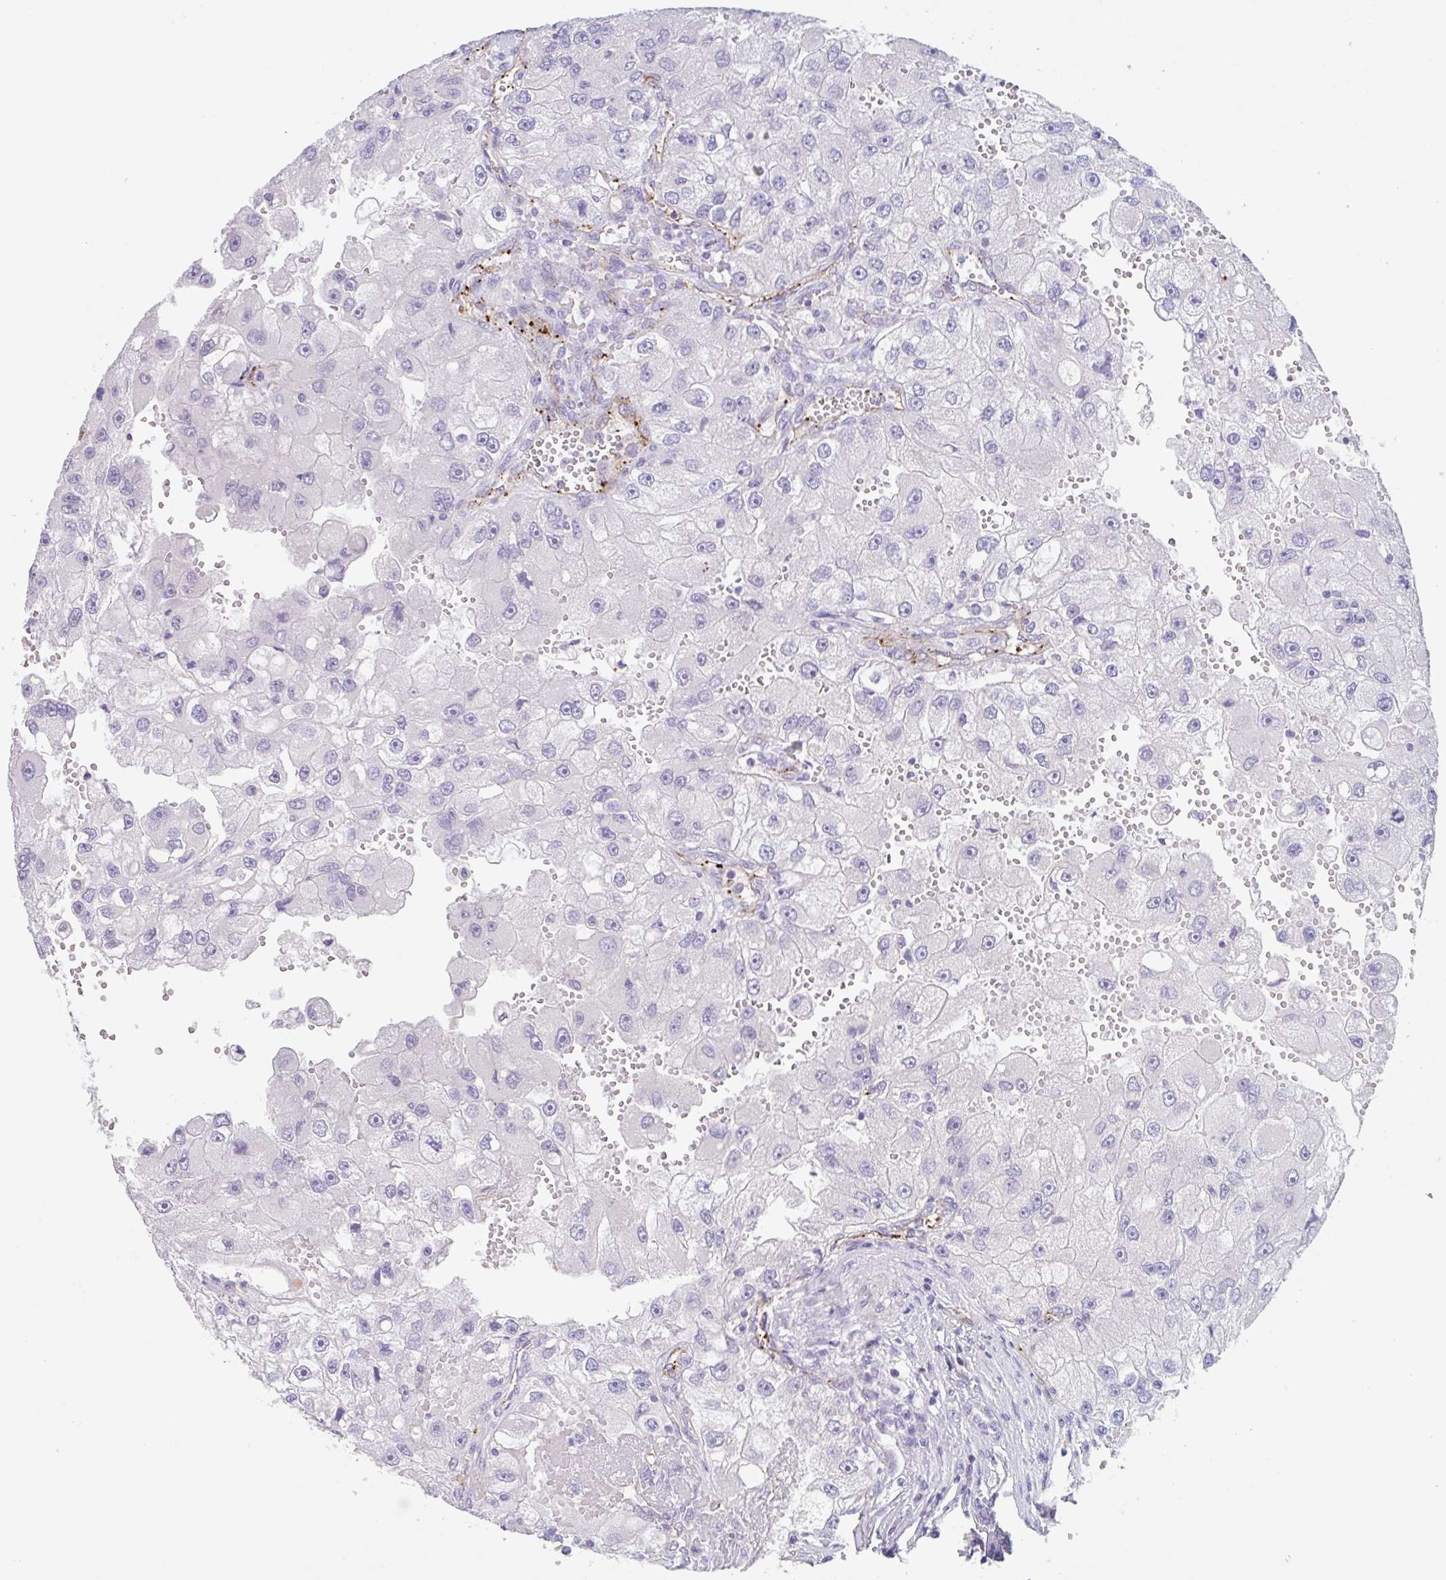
{"staining": {"intensity": "negative", "quantity": "none", "location": "none"}, "tissue": "renal cancer", "cell_type": "Tumor cells", "image_type": "cancer", "snomed": [{"axis": "morphology", "description": "Adenocarcinoma, NOS"}, {"axis": "topography", "description": "Kidney"}], "caption": "Immunohistochemistry of renal cancer (adenocarcinoma) exhibits no staining in tumor cells. (DAB (3,3'-diaminobenzidine) immunohistochemistry, high magnification).", "gene": "EHD4", "patient": {"sex": "male", "age": 63}}